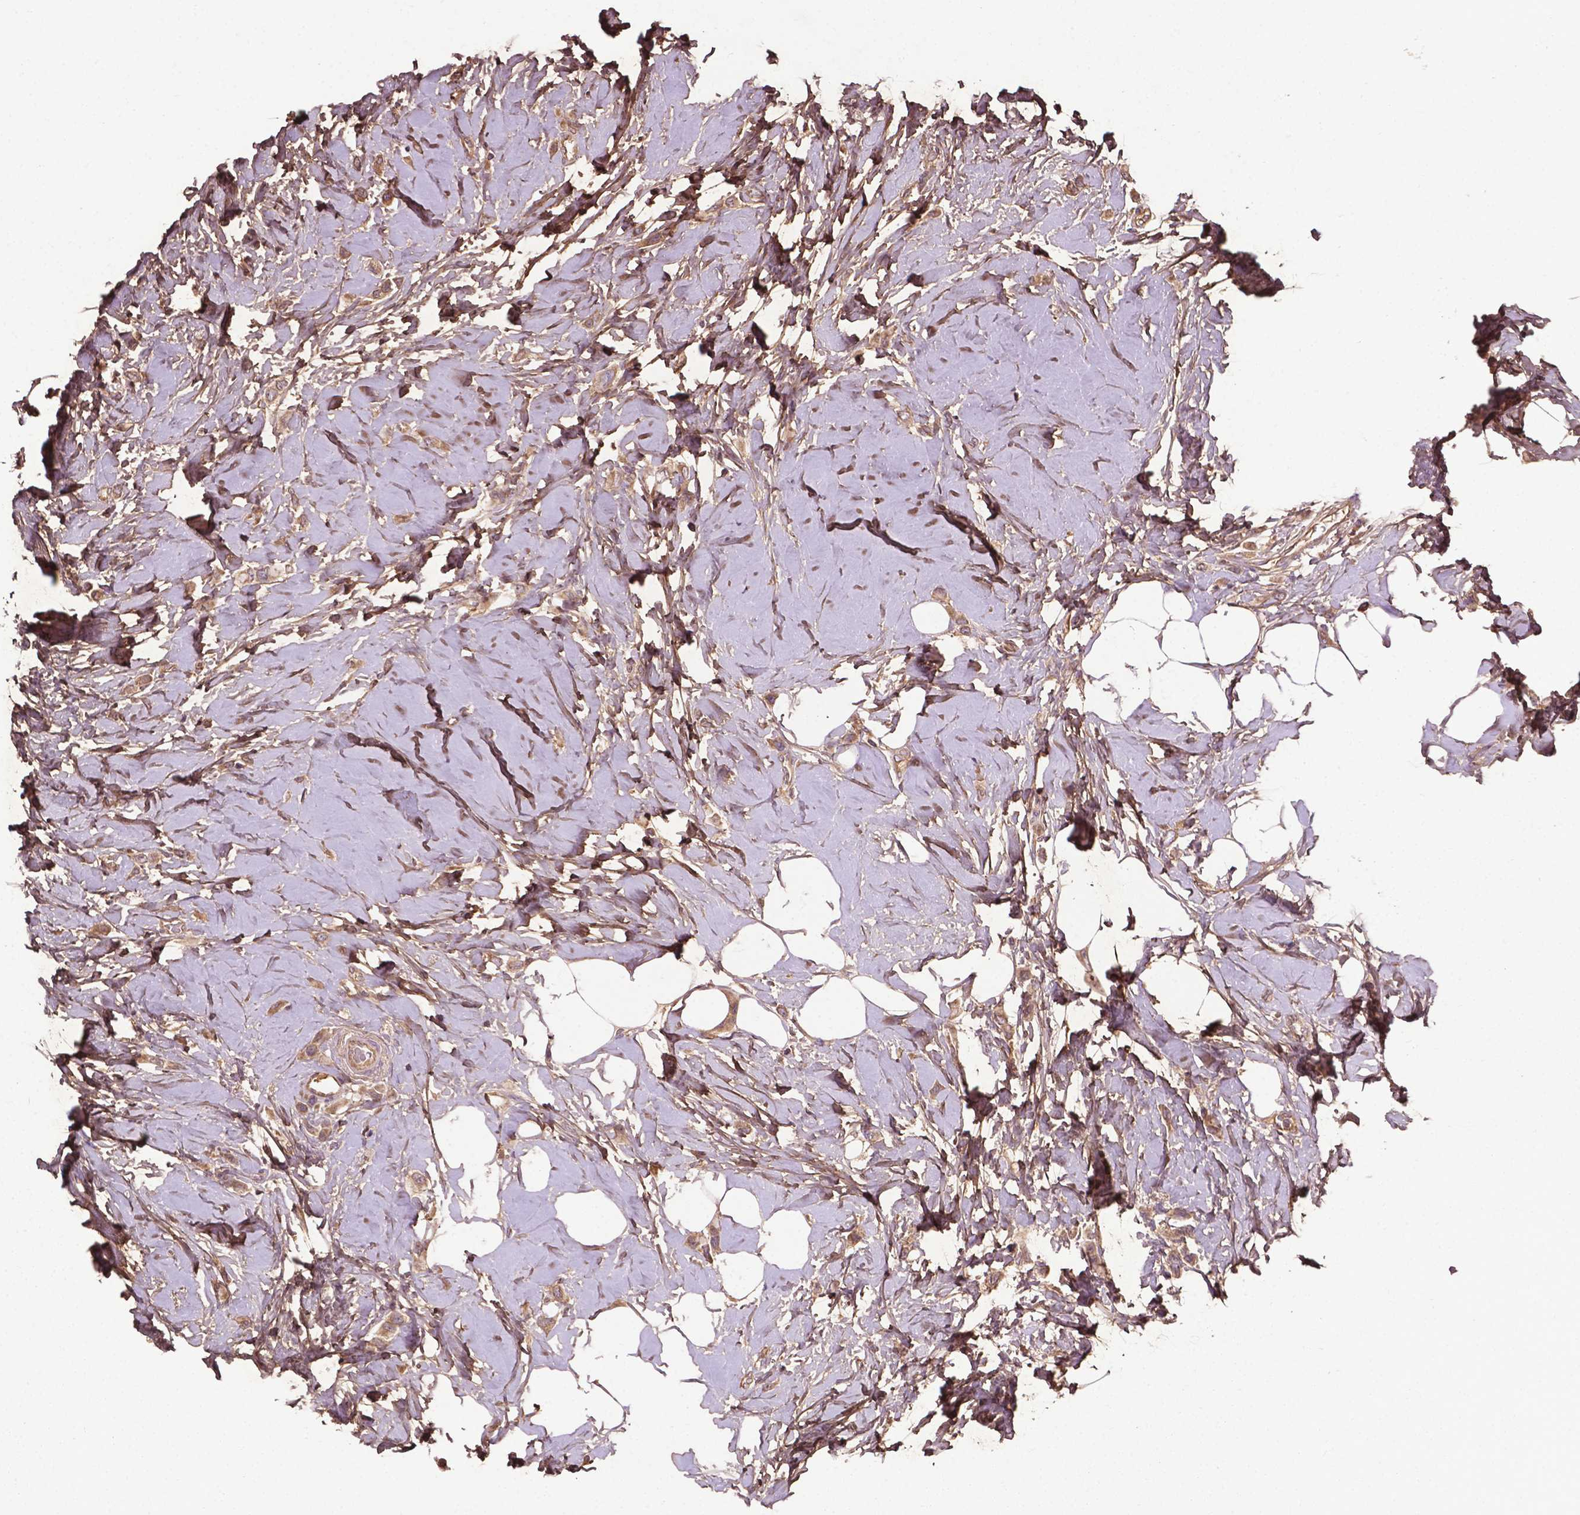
{"staining": {"intensity": "weak", "quantity": ">75%", "location": "cytoplasmic/membranous"}, "tissue": "breast cancer", "cell_type": "Tumor cells", "image_type": "cancer", "snomed": [{"axis": "morphology", "description": "Lobular carcinoma"}, {"axis": "topography", "description": "Breast"}], "caption": "Human breast cancer stained with a brown dye demonstrates weak cytoplasmic/membranous positive positivity in about >75% of tumor cells.", "gene": "GJA9", "patient": {"sex": "female", "age": 66}}